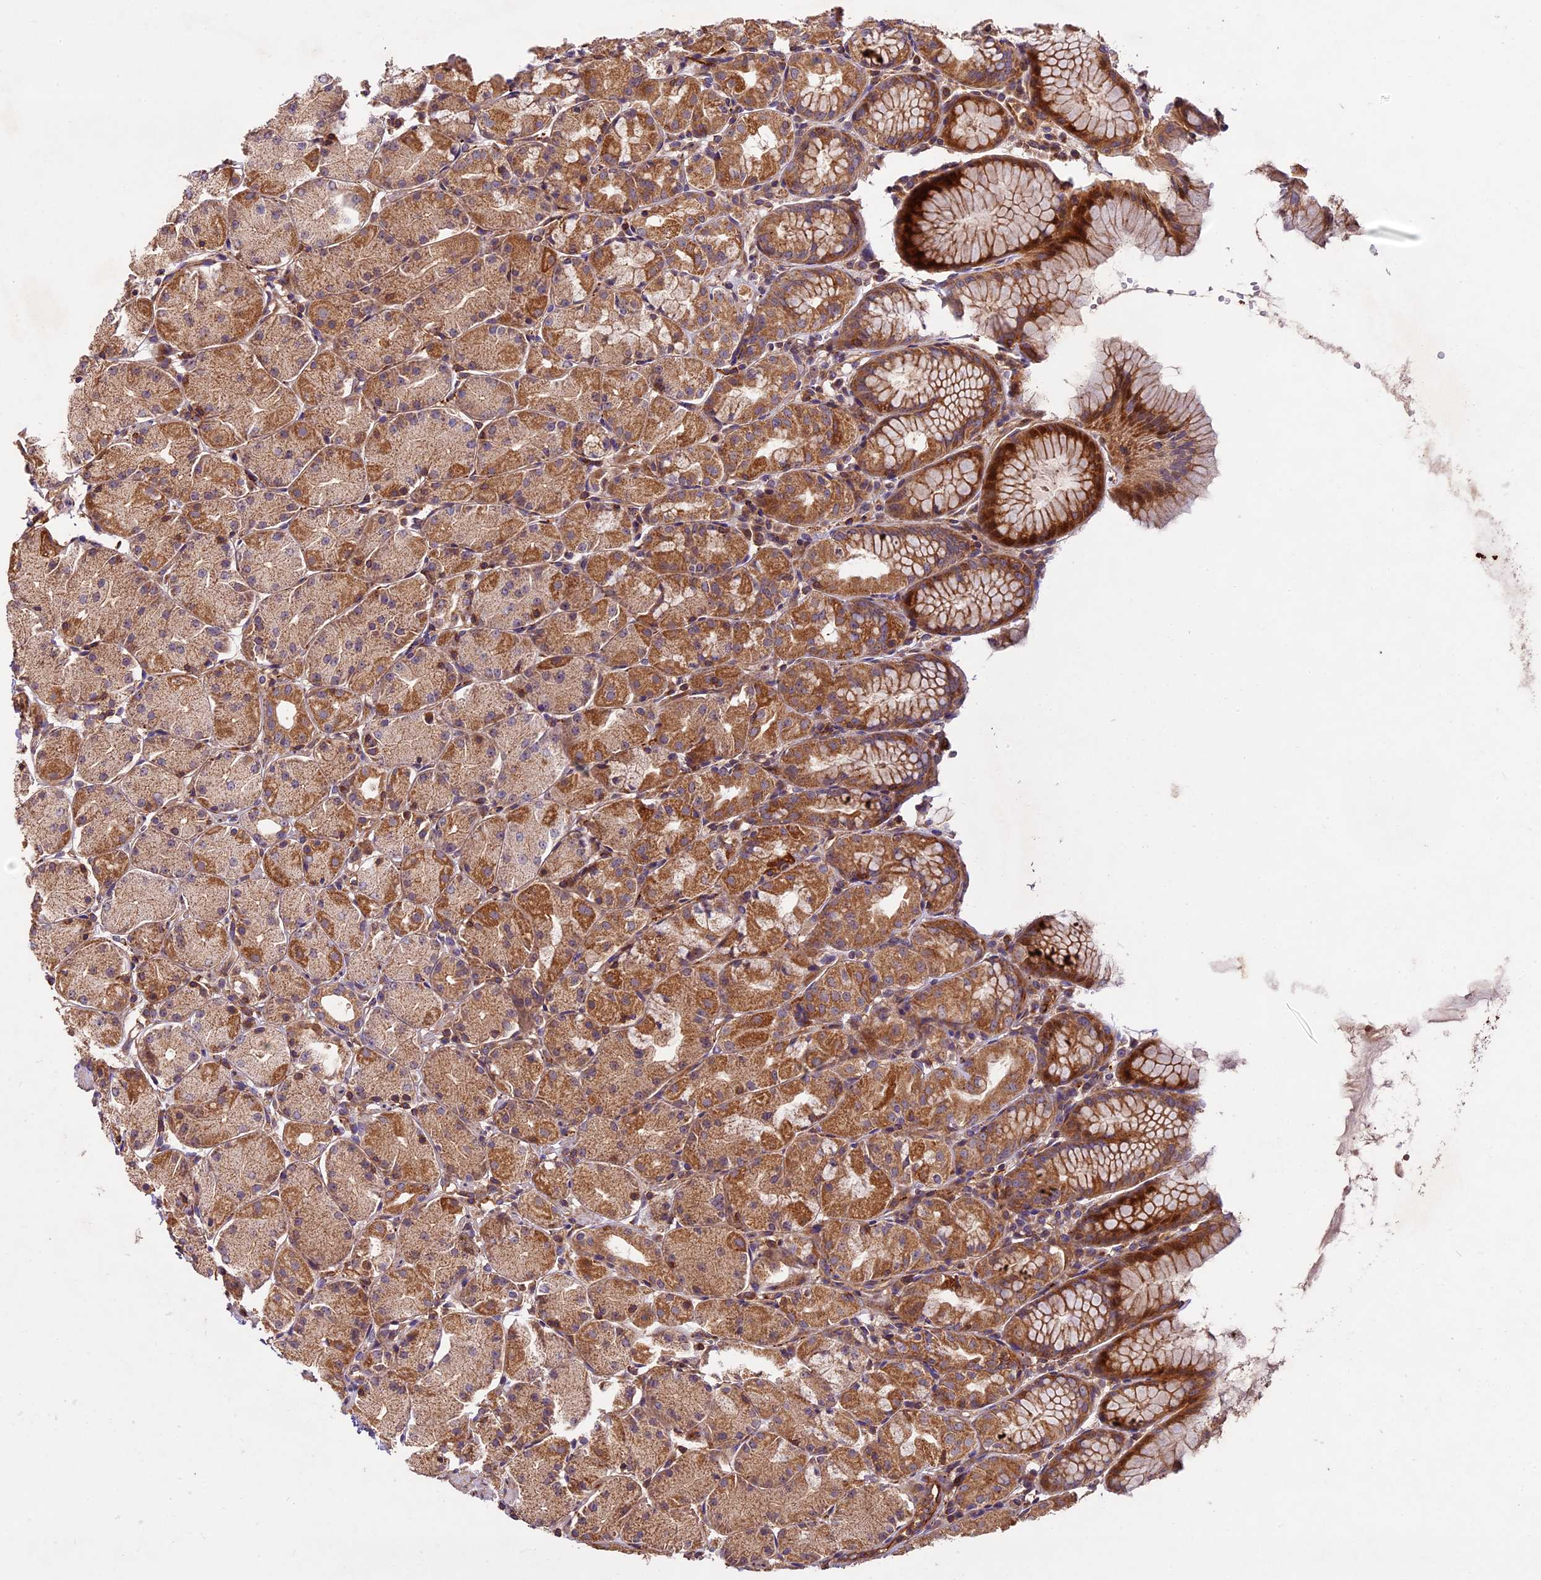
{"staining": {"intensity": "strong", "quantity": "25%-75%", "location": "cytoplasmic/membranous"}, "tissue": "stomach", "cell_type": "Glandular cells", "image_type": "normal", "snomed": [{"axis": "morphology", "description": "Normal tissue, NOS"}, {"axis": "topography", "description": "Stomach, upper"}], "caption": "Immunohistochemistry micrograph of unremarkable stomach: stomach stained using IHC demonstrates high levels of strong protein expression localized specifically in the cytoplasmic/membranous of glandular cells, appearing as a cytoplasmic/membranous brown color.", "gene": "DGKH", "patient": {"sex": "male", "age": 47}}